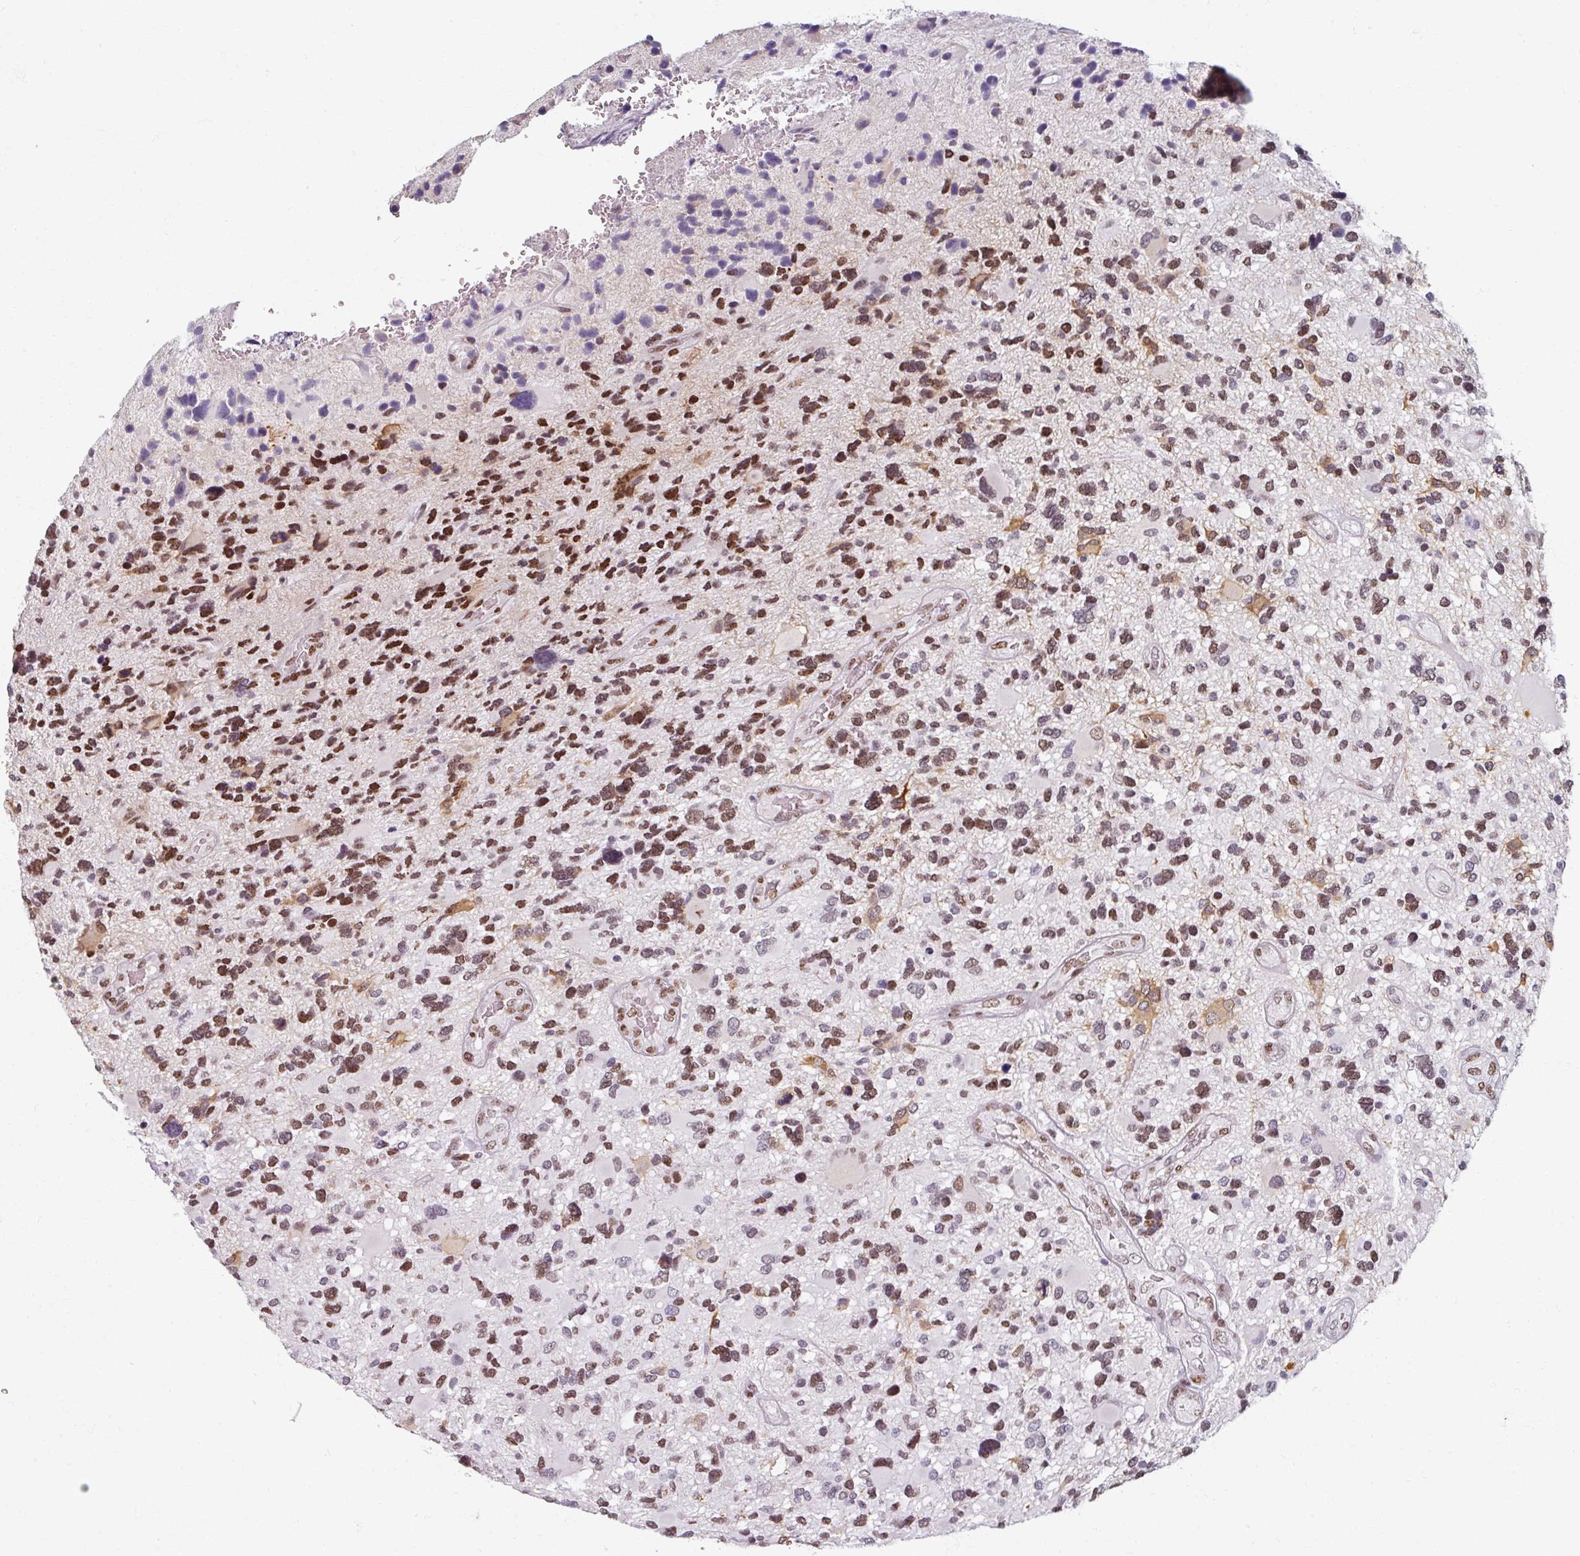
{"staining": {"intensity": "moderate", "quantity": "25%-75%", "location": "nuclear"}, "tissue": "glioma", "cell_type": "Tumor cells", "image_type": "cancer", "snomed": [{"axis": "morphology", "description": "Glioma, malignant, High grade"}, {"axis": "topography", "description": "Brain"}], "caption": "A brown stain labels moderate nuclear staining of a protein in human glioma tumor cells. (Brightfield microscopy of DAB IHC at high magnification).", "gene": "RIPOR3", "patient": {"sex": "female", "age": 11}}